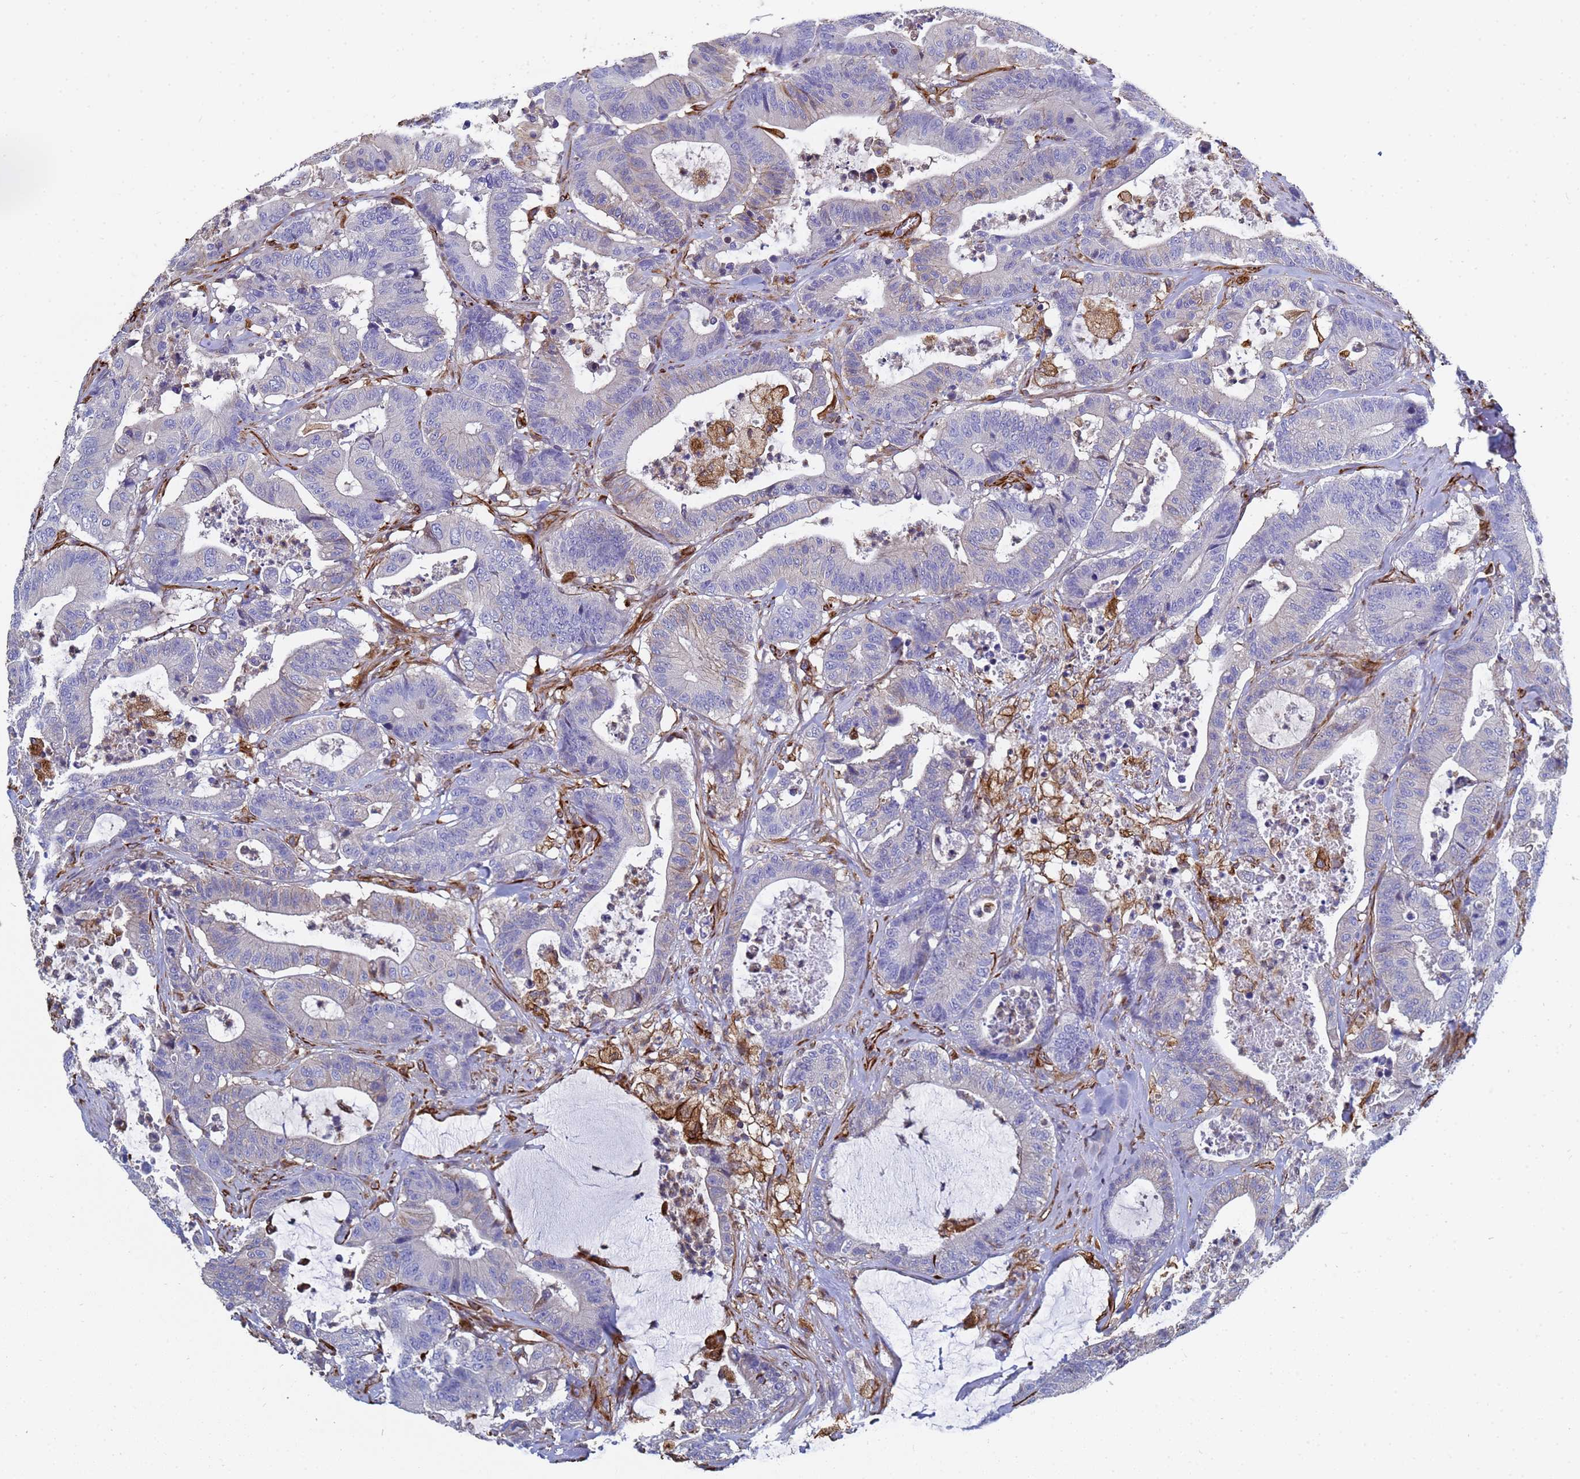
{"staining": {"intensity": "negative", "quantity": "none", "location": "none"}, "tissue": "colorectal cancer", "cell_type": "Tumor cells", "image_type": "cancer", "snomed": [{"axis": "morphology", "description": "Adenocarcinoma, NOS"}, {"axis": "topography", "description": "Colon"}], "caption": "An immunohistochemistry (IHC) histopathology image of colorectal cancer (adenocarcinoma) is shown. There is no staining in tumor cells of colorectal cancer (adenocarcinoma).", "gene": "SYT13", "patient": {"sex": "female", "age": 84}}